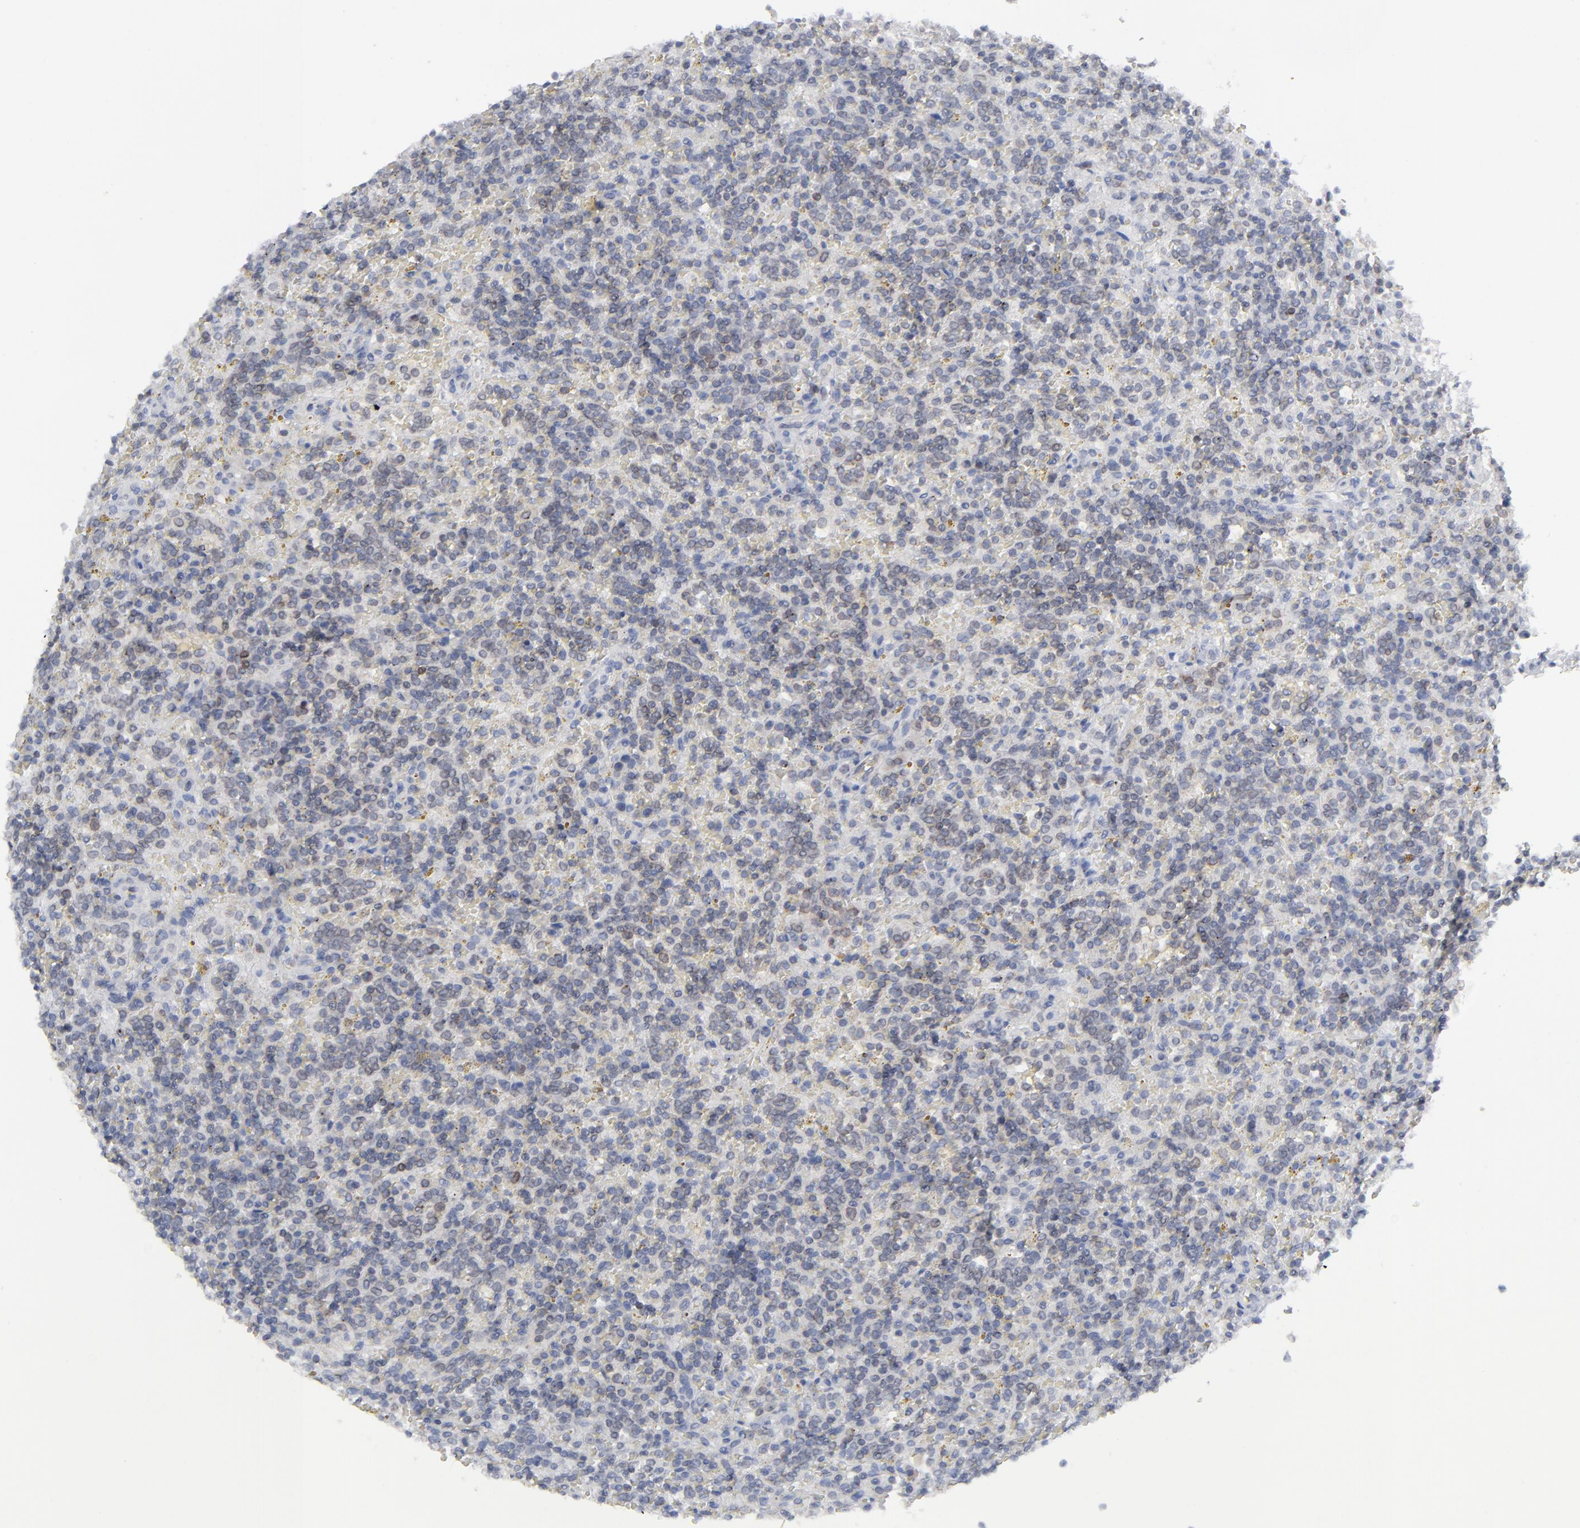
{"staining": {"intensity": "weak", "quantity": "<25%", "location": "cytoplasmic/membranous"}, "tissue": "lymphoma", "cell_type": "Tumor cells", "image_type": "cancer", "snomed": [{"axis": "morphology", "description": "Malignant lymphoma, non-Hodgkin's type, Low grade"}, {"axis": "topography", "description": "Spleen"}], "caption": "Immunohistochemistry (IHC) of human lymphoma displays no staining in tumor cells. (DAB (3,3'-diaminobenzidine) immunohistochemistry, high magnification).", "gene": "NUP88", "patient": {"sex": "male", "age": 67}}